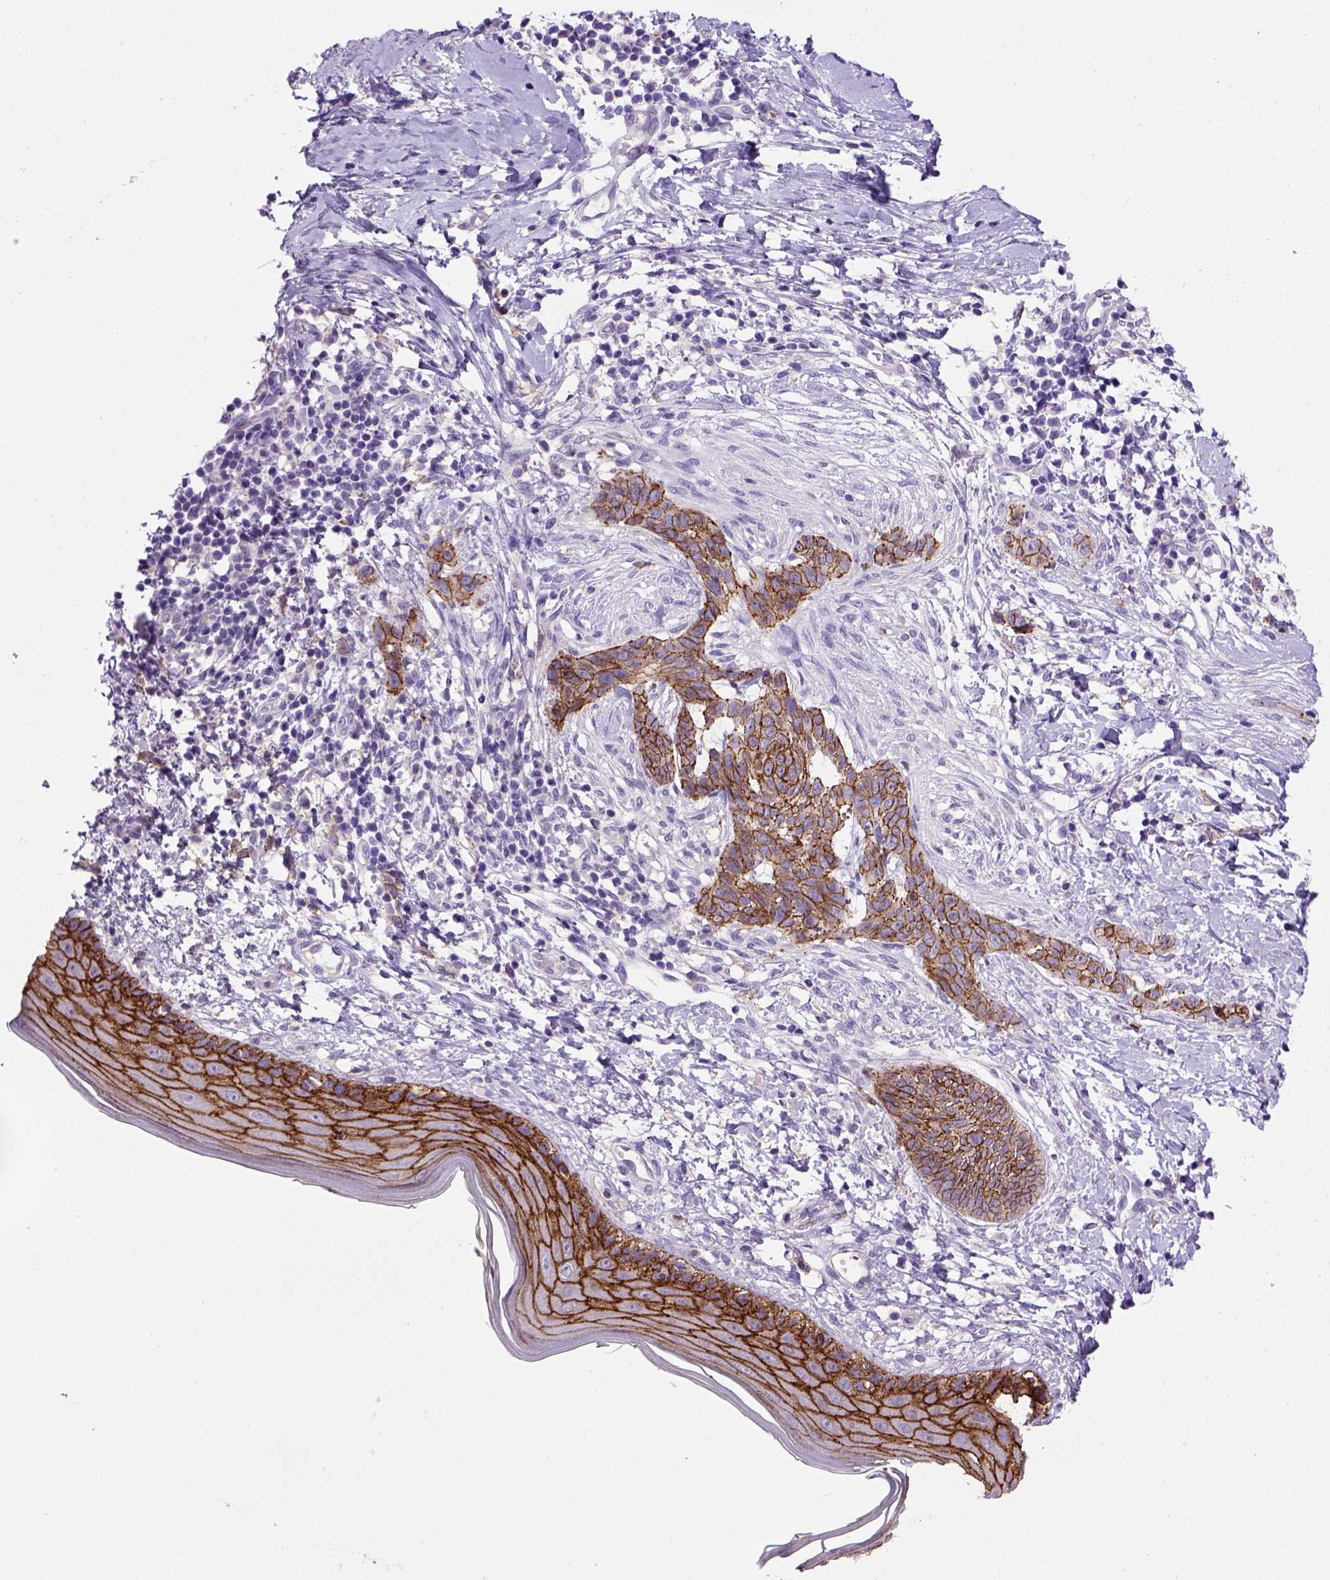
{"staining": {"intensity": "strong", "quantity": ">75%", "location": "cytoplasmic/membranous"}, "tissue": "skin cancer", "cell_type": "Tumor cells", "image_type": "cancer", "snomed": [{"axis": "morphology", "description": "Normal tissue, NOS"}, {"axis": "morphology", "description": "Basal cell carcinoma"}, {"axis": "topography", "description": "Skin"}], "caption": "Tumor cells show high levels of strong cytoplasmic/membranous positivity in approximately >75% of cells in human skin cancer.", "gene": "CDH1", "patient": {"sex": "male", "age": 84}}